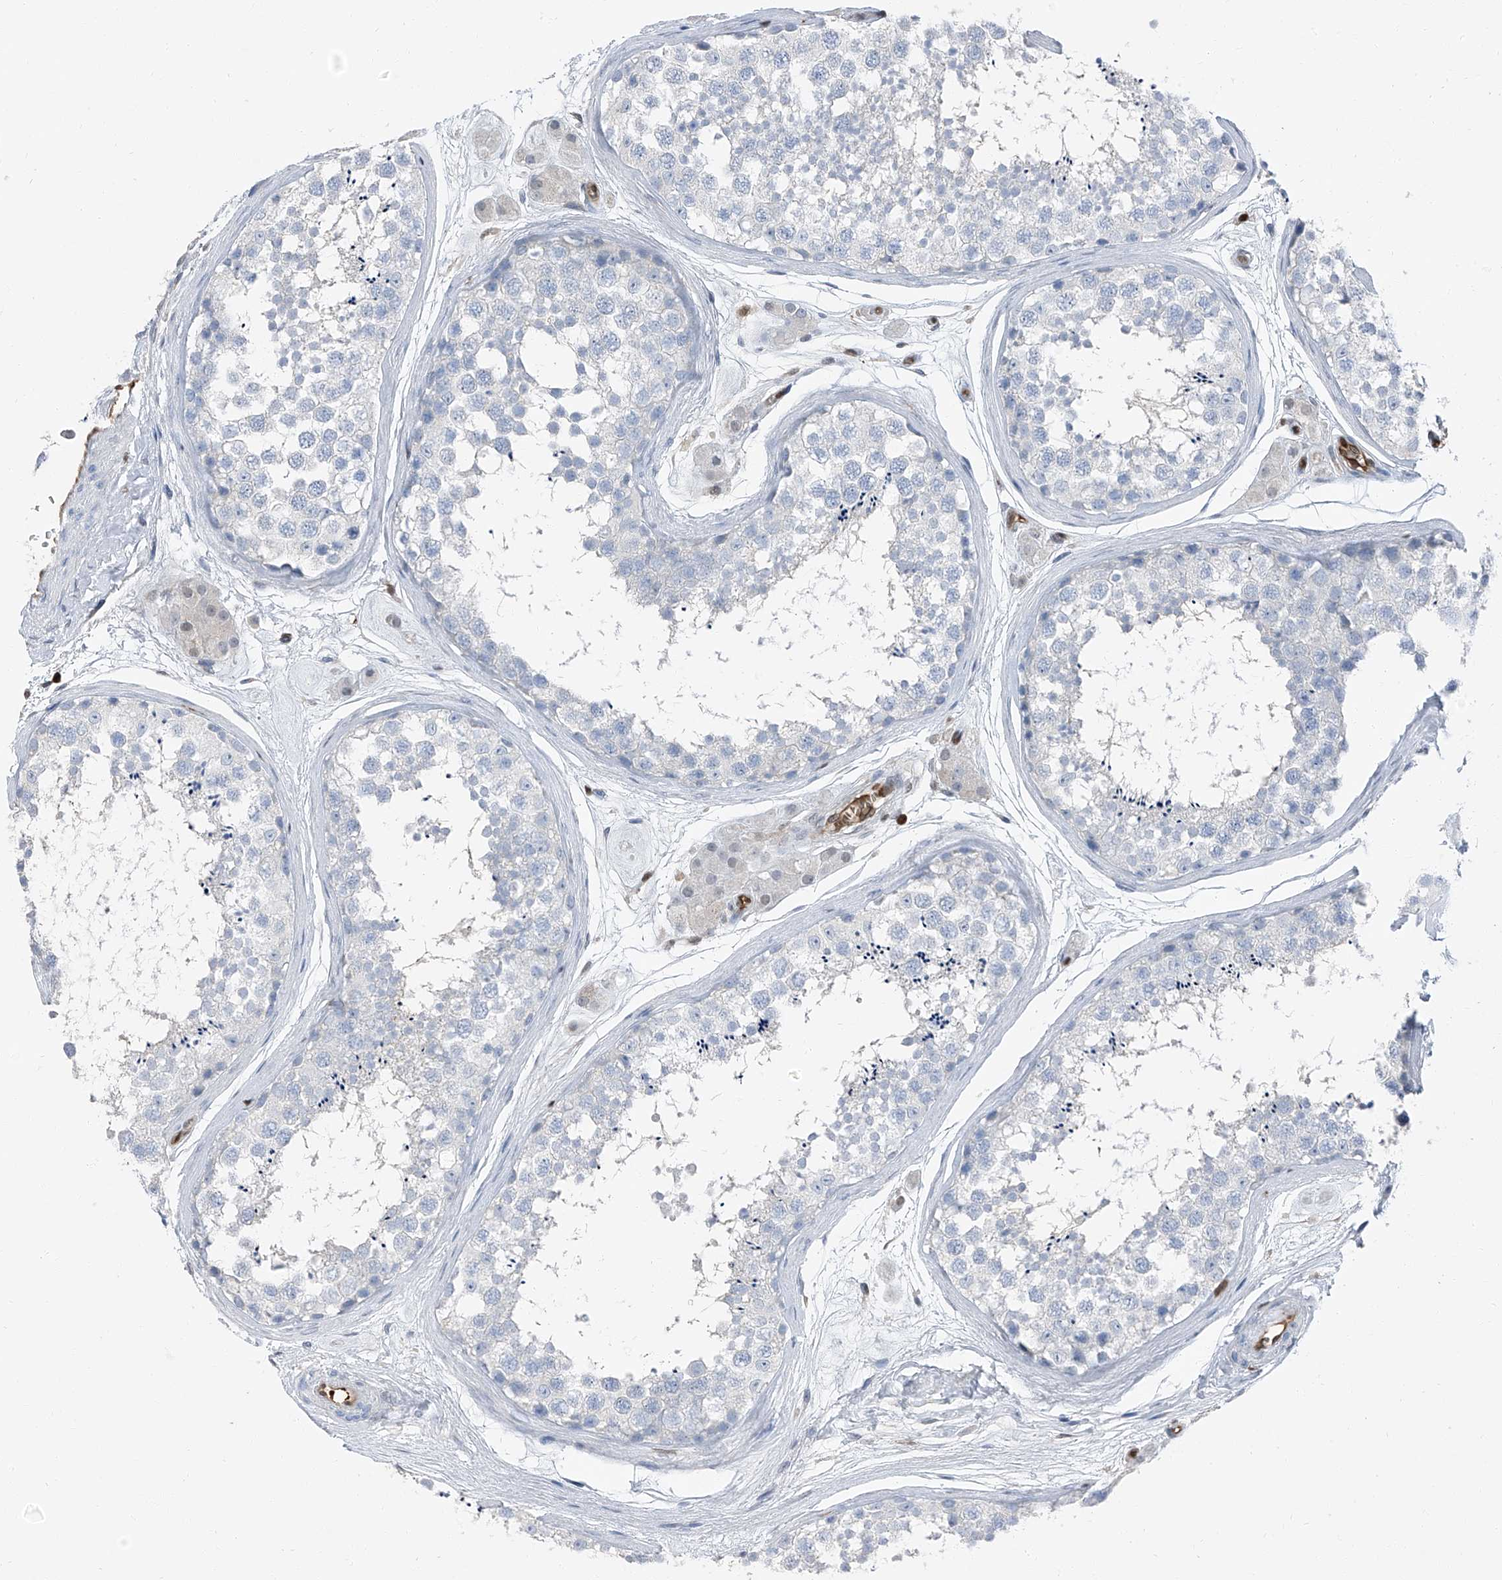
{"staining": {"intensity": "negative", "quantity": "none", "location": "none"}, "tissue": "testis", "cell_type": "Cells in seminiferous ducts", "image_type": "normal", "snomed": [{"axis": "morphology", "description": "Normal tissue, NOS"}, {"axis": "topography", "description": "Testis"}], "caption": "The image exhibits no staining of cells in seminiferous ducts in unremarkable testis.", "gene": "PSMB10", "patient": {"sex": "male", "age": 56}}